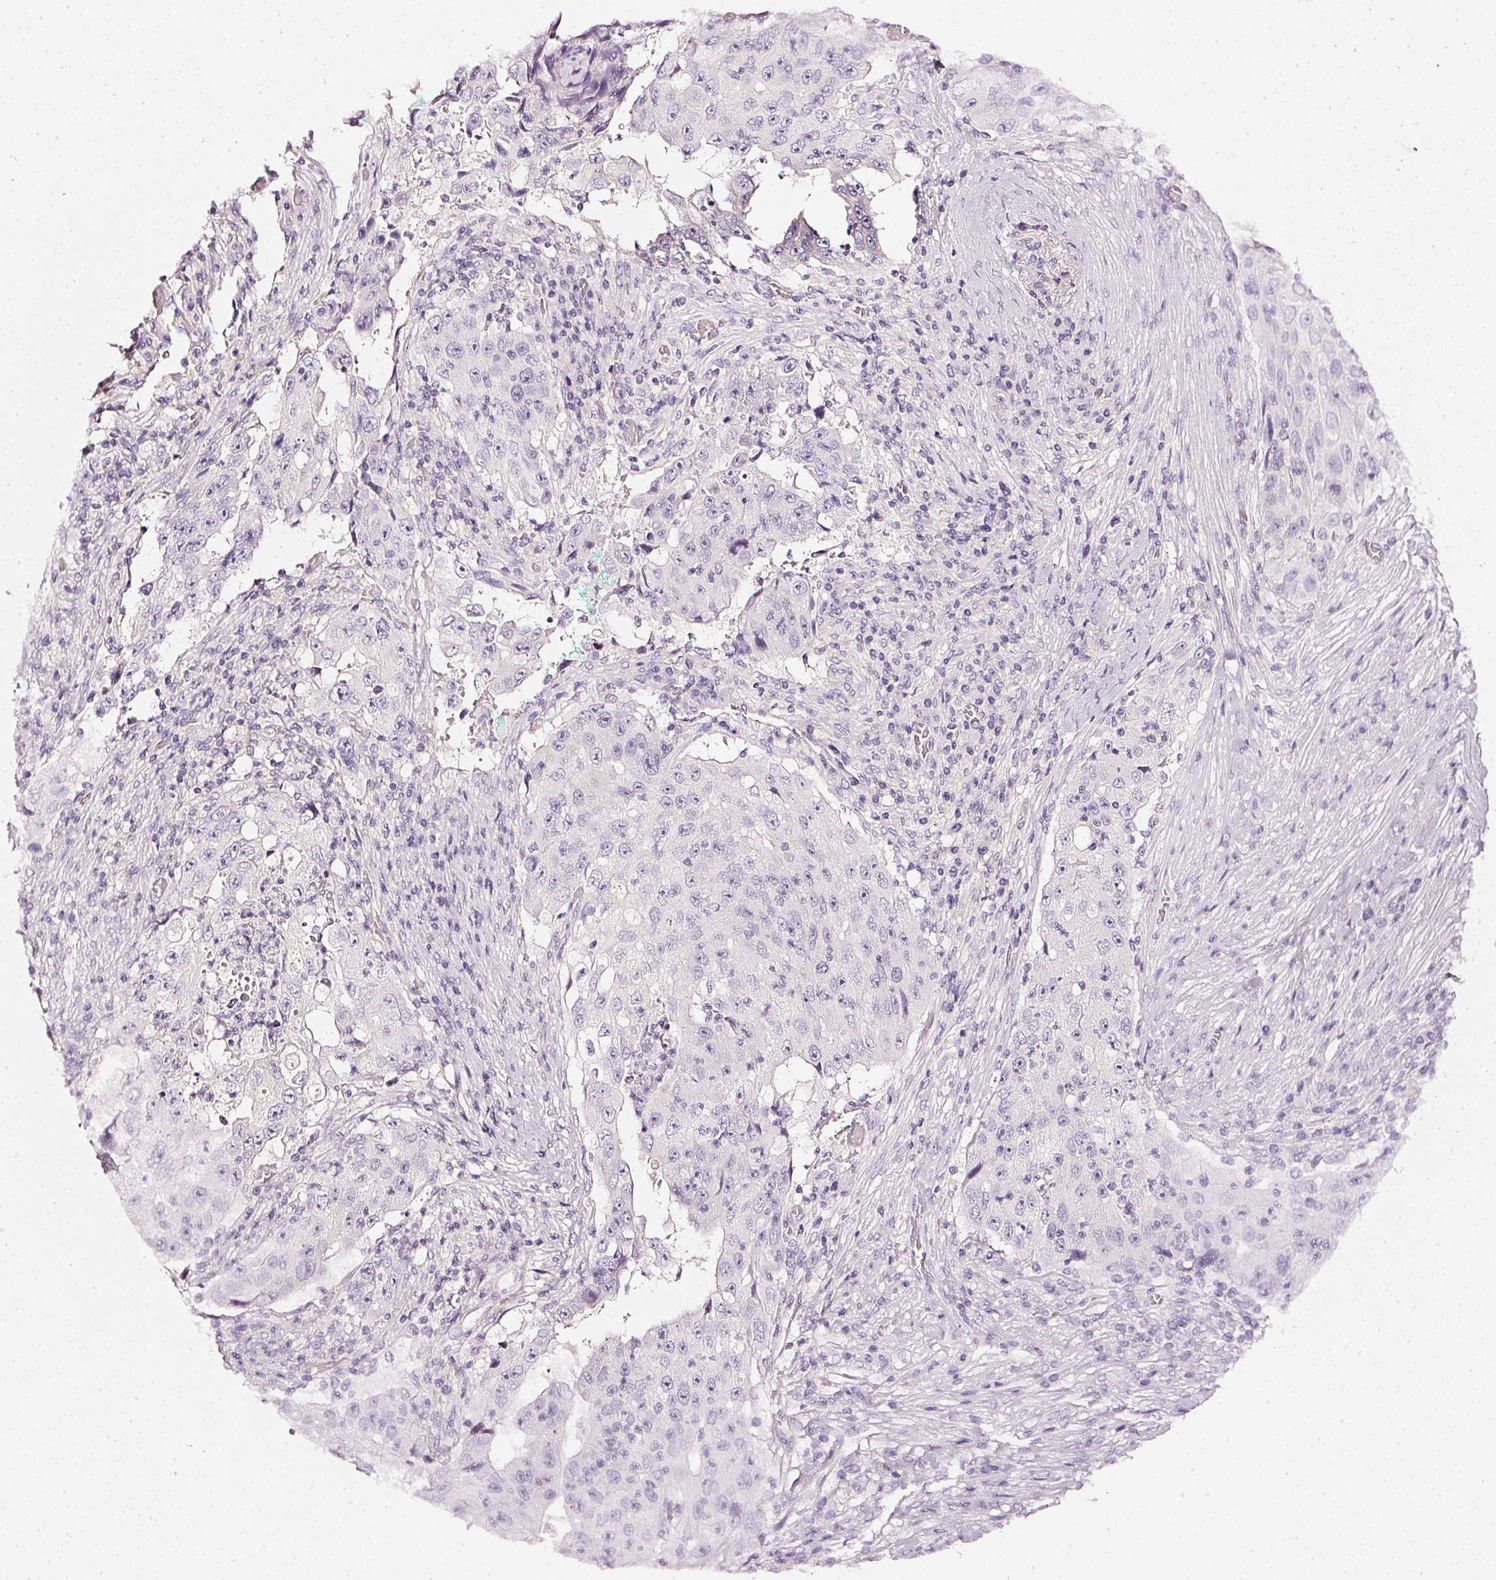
{"staining": {"intensity": "negative", "quantity": "none", "location": "none"}, "tissue": "lung cancer", "cell_type": "Tumor cells", "image_type": "cancer", "snomed": [{"axis": "morphology", "description": "Squamous cell carcinoma, NOS"}, {"axis": "topography", "description": "Lung"}], "caption": "DAB (3,3'-diaminobenzidine) immunohistochemical staining of human lung cancer demonstrates no significant staining in tumor cells.", "gene": "CNP", "patient": {"sex": "male", "age": 64}}